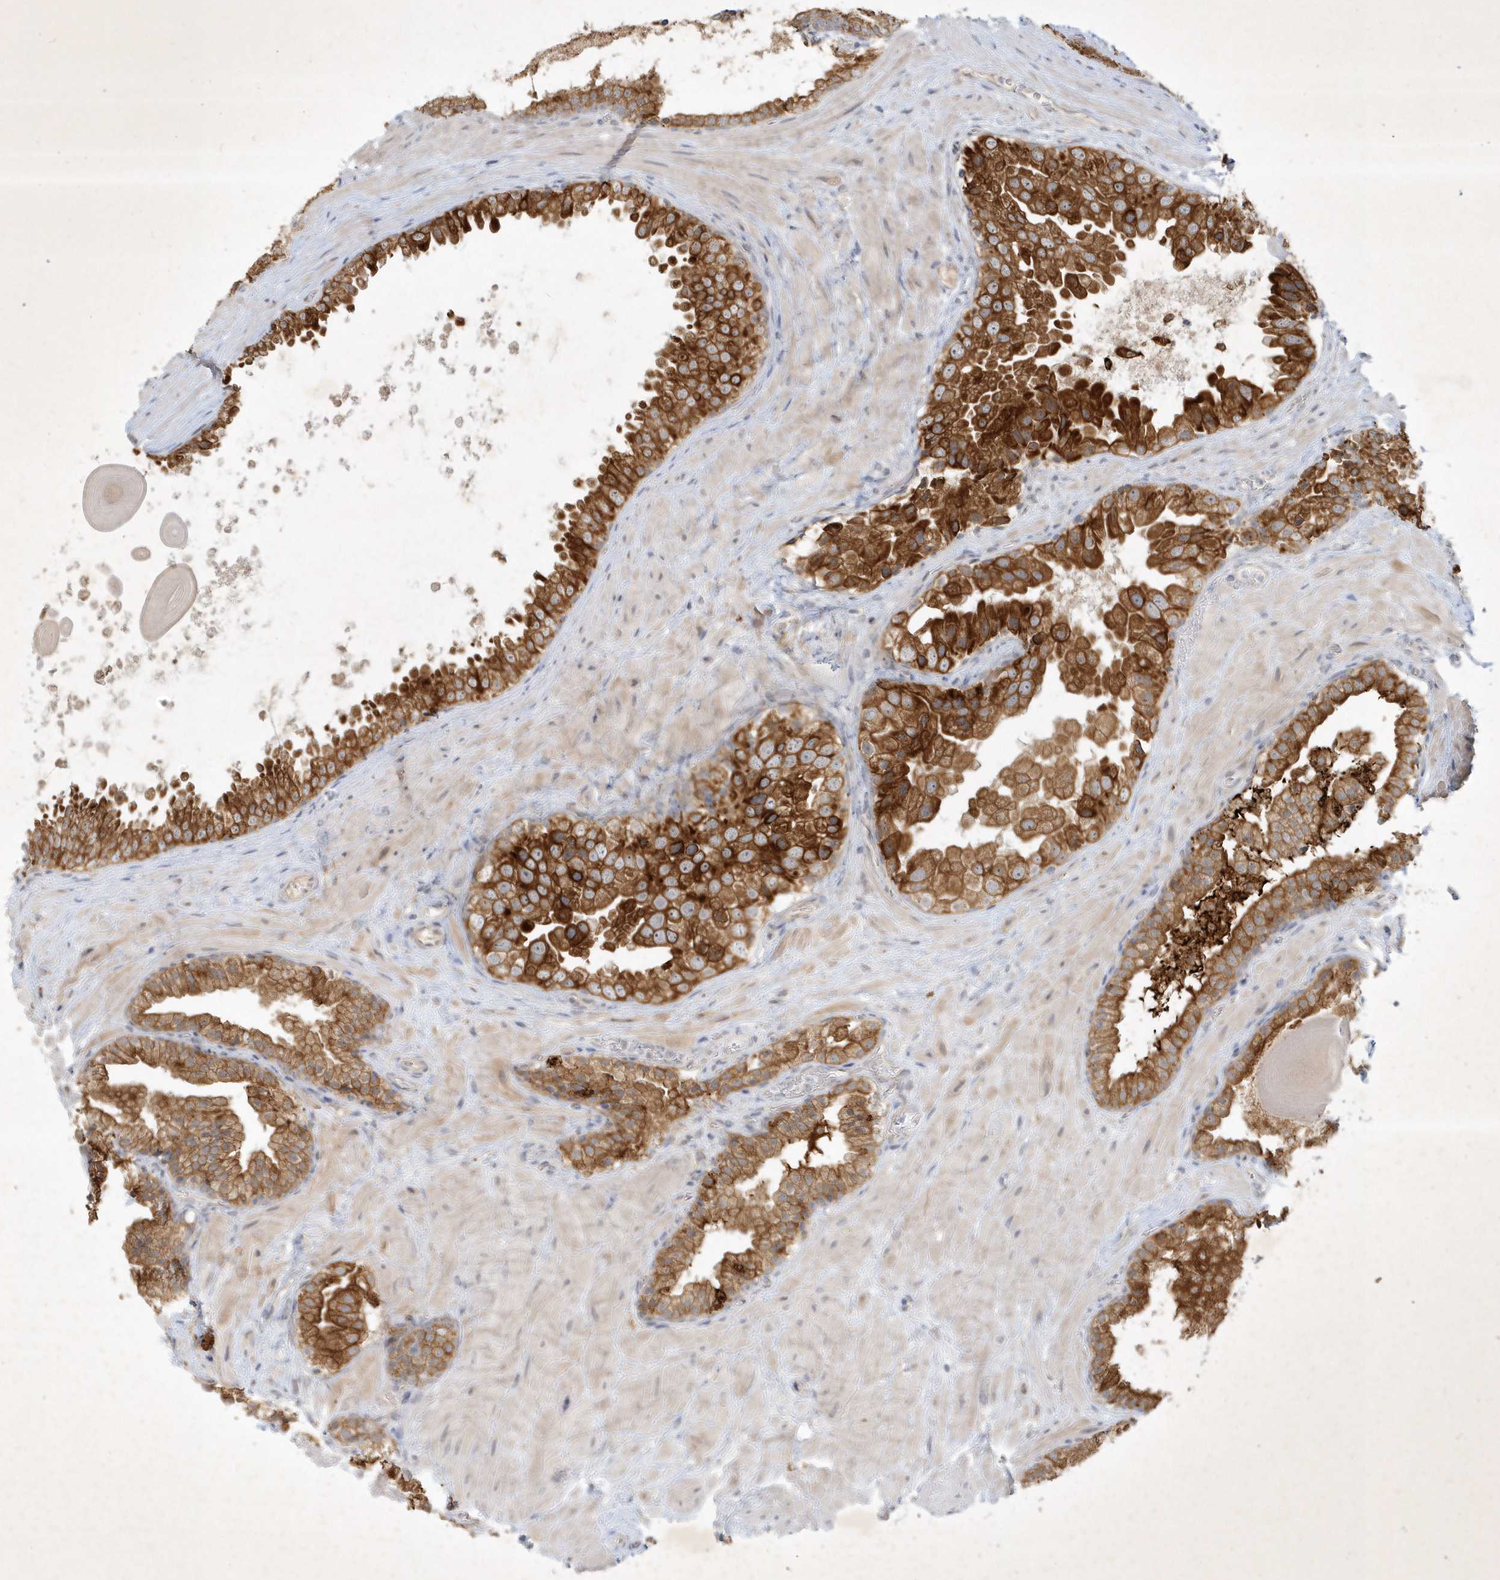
{"staining": {"intensity": "strong", "quantity": "25%-75%", "location": "cytoplasmic/membranous"}, "tissue": "prostate cancer", "cell_type": "Tumor cells", "image_type": "cancer", "snomed": [{"axis": "morphology", "description": "Adenocarcinoma, High grade"}, {"axis": "topography", "description": "Prostate"}], "caption": "Immunohistochemistry of adenocarcinoma (high-grade) (prostate) exhibits high levels of strong cytoplasmic/membranous positivity in about 25%-75% of tumor cells.", "gene": "BOD1", "patient": {"sex": "male", "age": 64}}